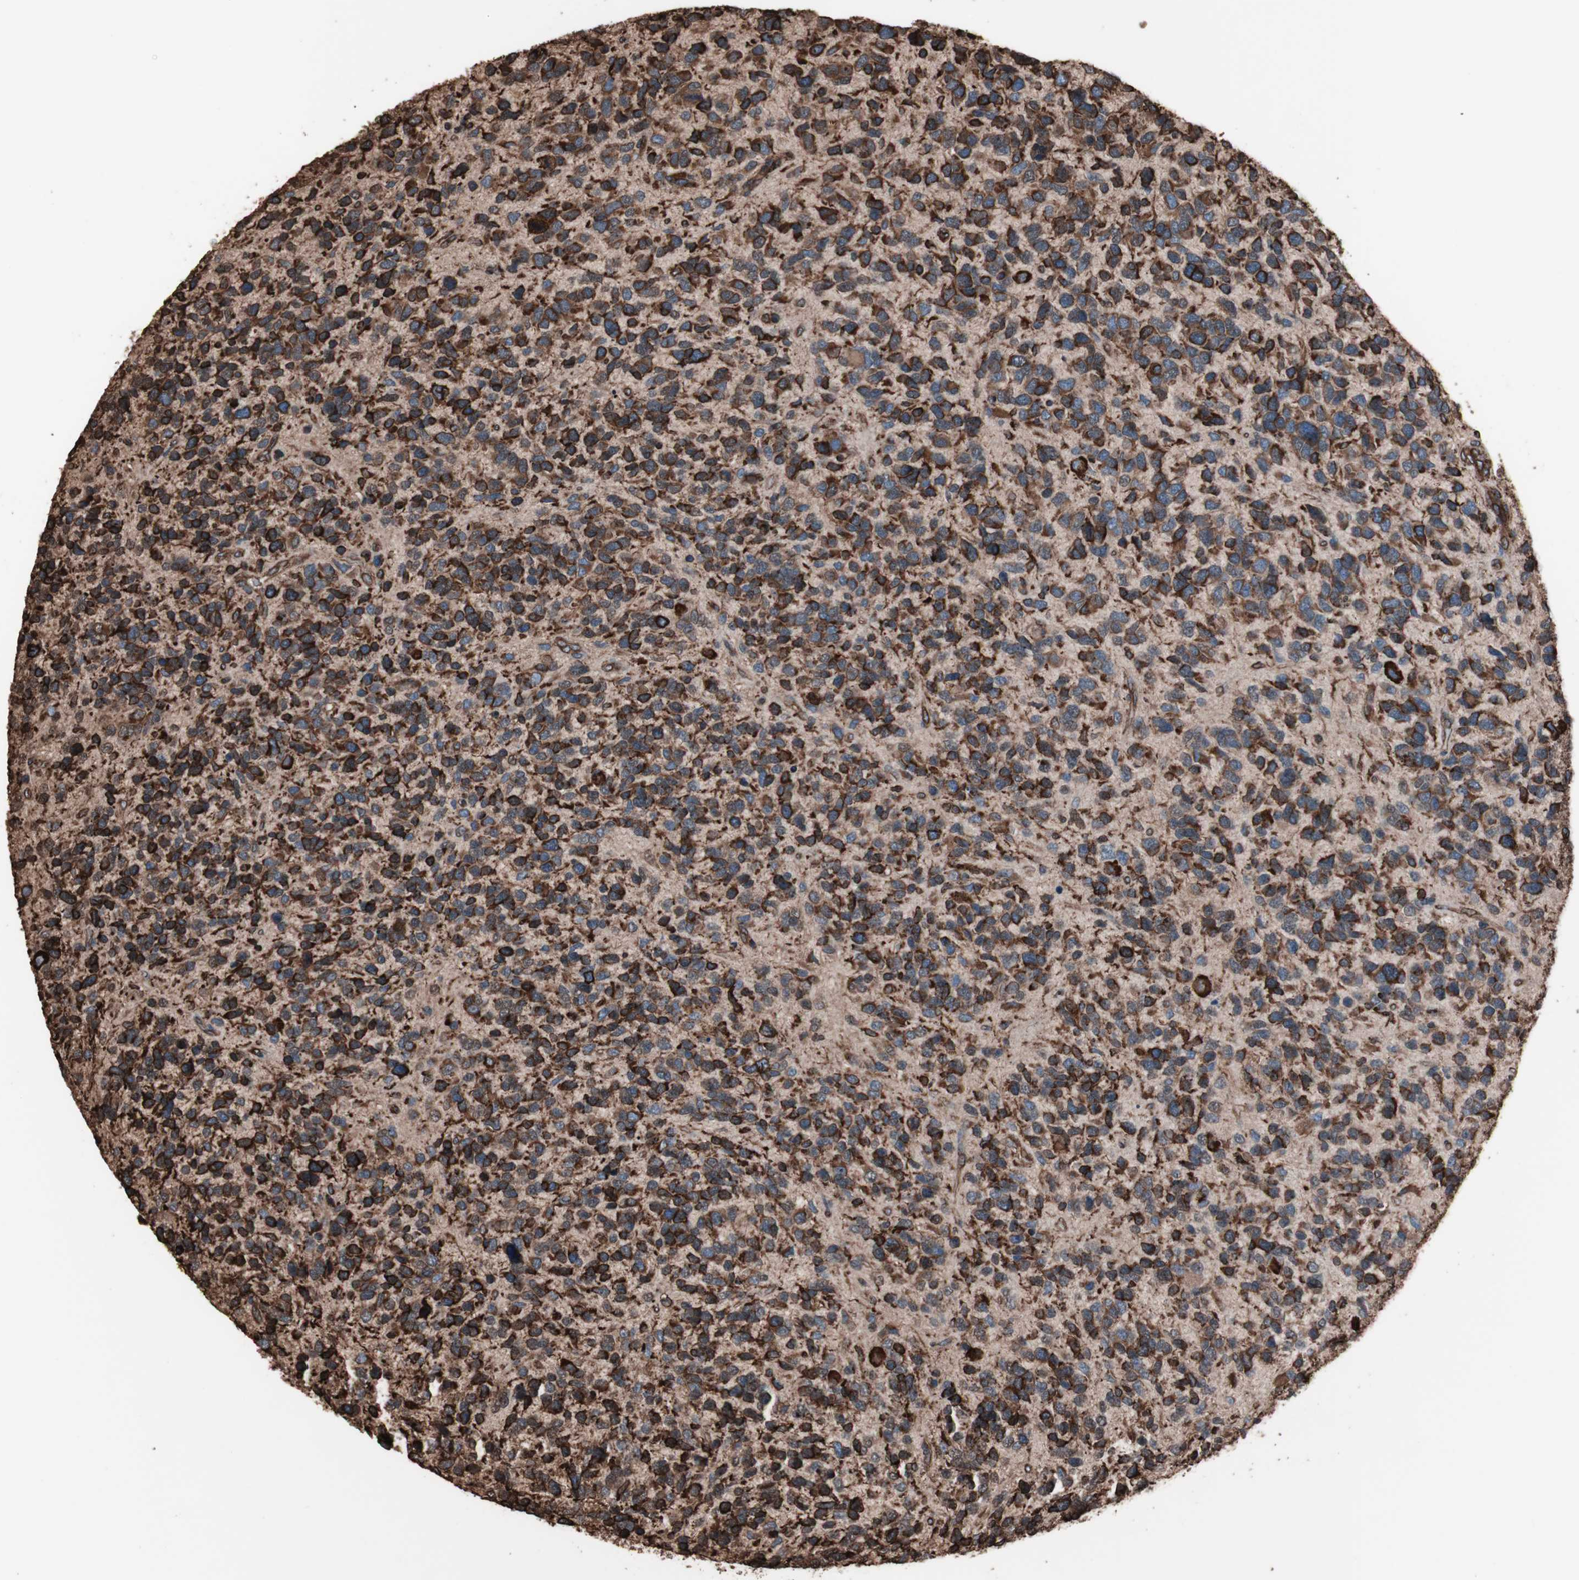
{"staining": {"intensity": "strong", "quantity": ">75%", "location": "cytoplasmic/membranous"}, "tissue": "glioma", "cell_type": "Tumor cells", "image_type": "cancer", "snomed": [{"axis": "morphology", "description": "Glioma, malignant, High grade"}, {"axis": "topography", "description": "Brain"}], "caption": "Protein staining of glioma tissue shows strong cytoplasmic/membranous positivity in about >75% of tumor cells.", "gene": "HSP90B1", "patient": {"sex": "female", "age": 58}}